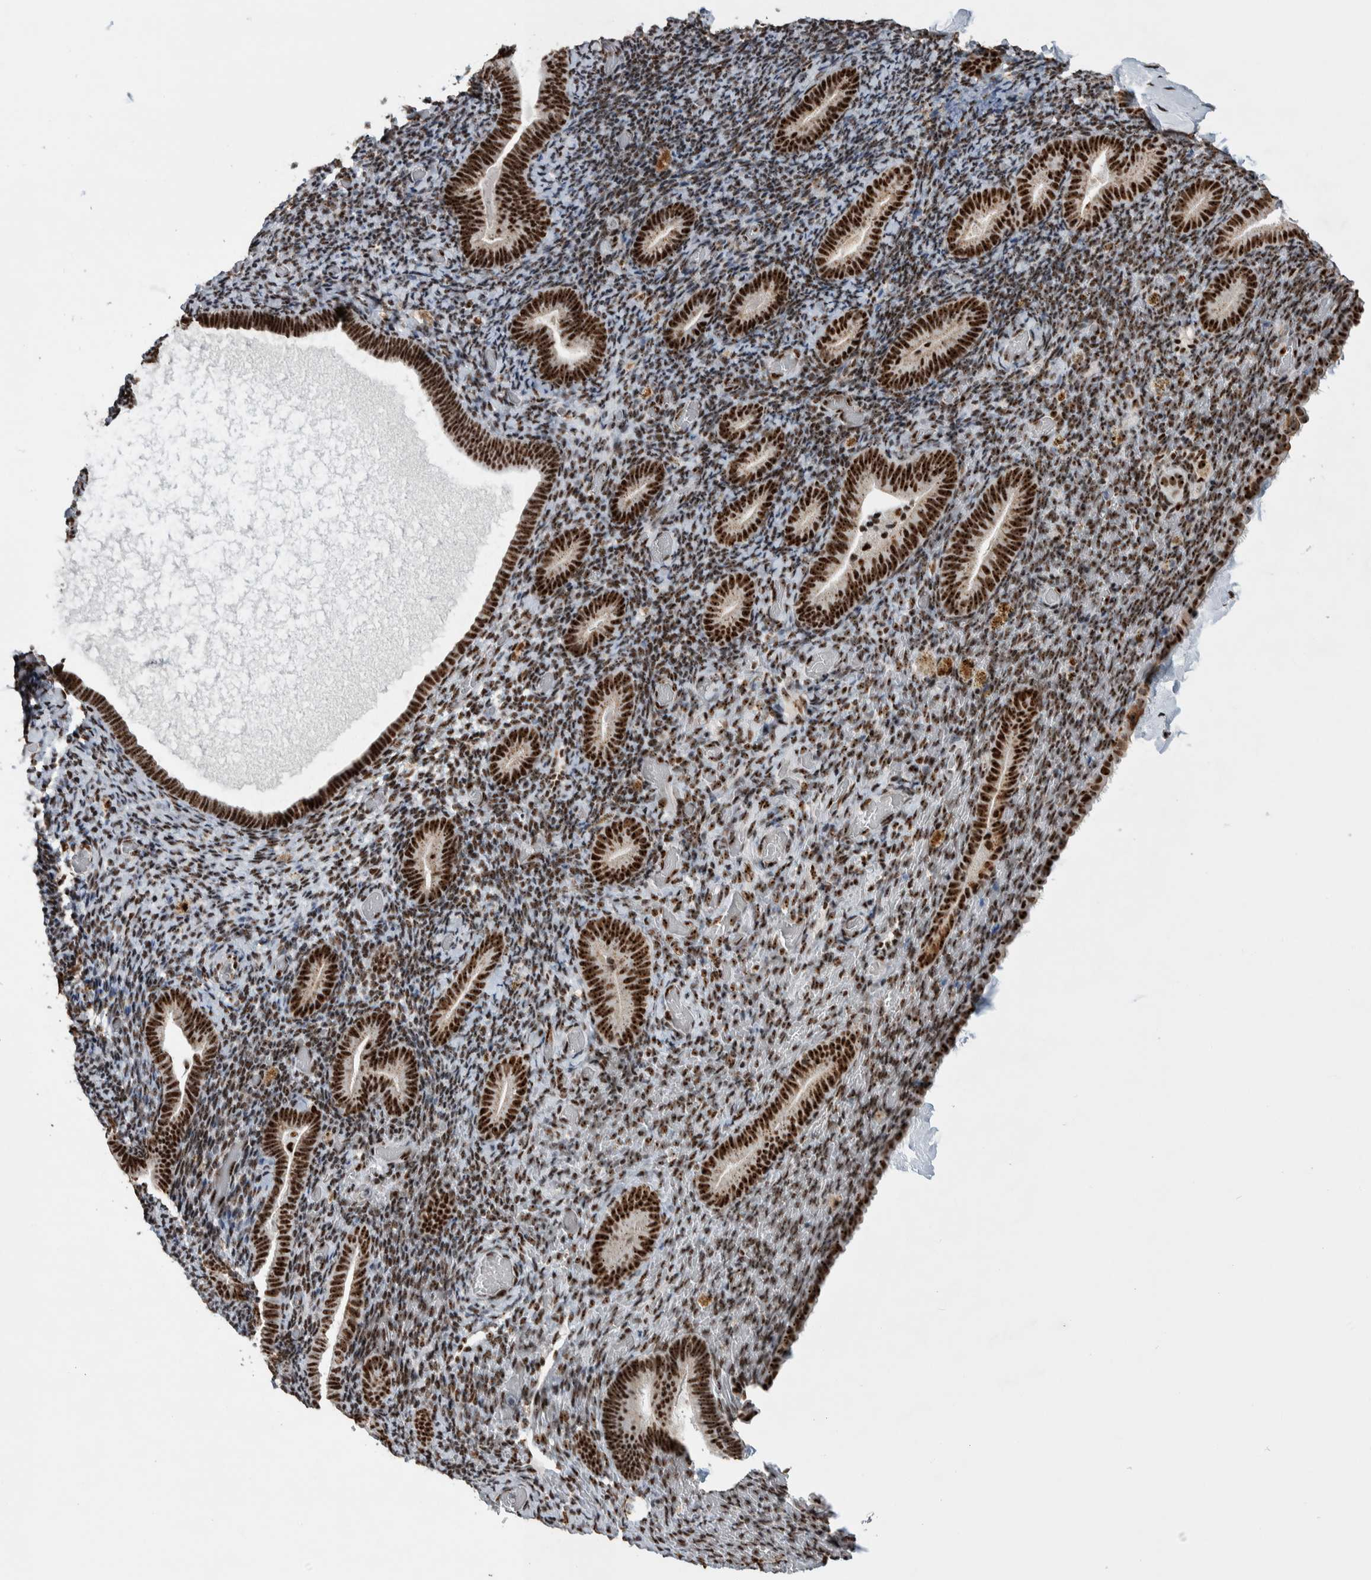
{"staining": {"intensity": "strong", "quantity": ">75%", "location": "nuclear"}, "tissue": "endometrium", "cell_type": "Cells in endometrial stroma", "image_type": "normal", "snomed": [{"axis": "morphology", "description": "Normal tissue, NOS"}, {"axis": "topography", "description": "Endometrium"}], "caption": "Immunohistochemical staining of benign human endometrium demonstrates strong nuclear protein expression in about >75% of cells in endometrial stroma. The staining was performed using DAB, with brown indicating positive protein expression. Nuclei are stained blue with hematoxylin.", "gene": "NCL", "patient": {"sex": "female", "age": 51}}